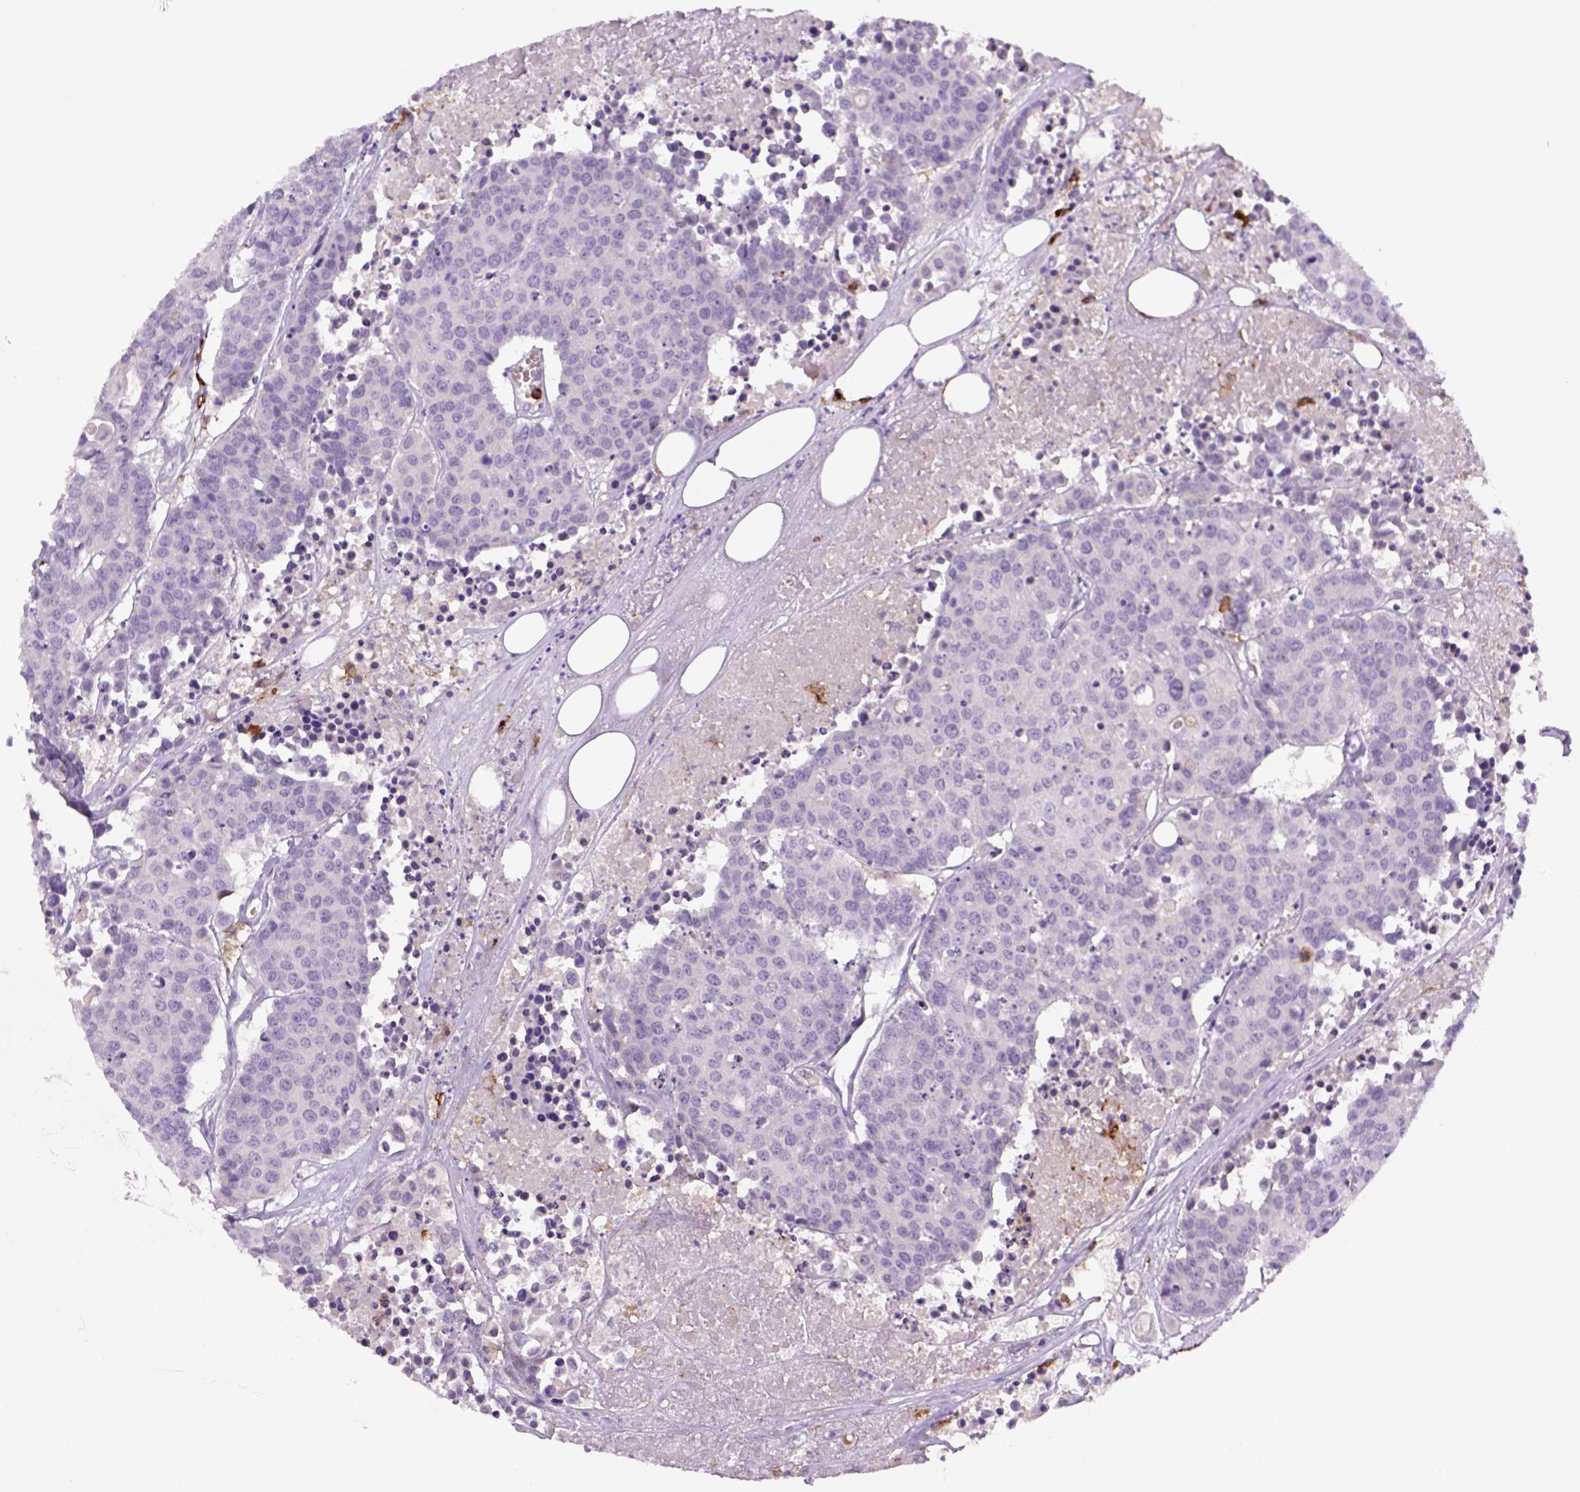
{"staining": {"intensity": "negative", "quantity": "none", "location": "none"}, "tissue": "carcinoid", "cell_type": "Tumor cells", "image_type": "cancer", "snomed": [{"axis": "morphology", "description": "Carcinoid, malignant, NOS"}, {"axis": "topography", "description": "Colon"}], "caption": "Malignant carcinoid stained for a protein using immunohistochemistry (IHC) shows no expression tumor cells.", "gene": "CD14", "patient": {"sex": "male", "age": 81}}